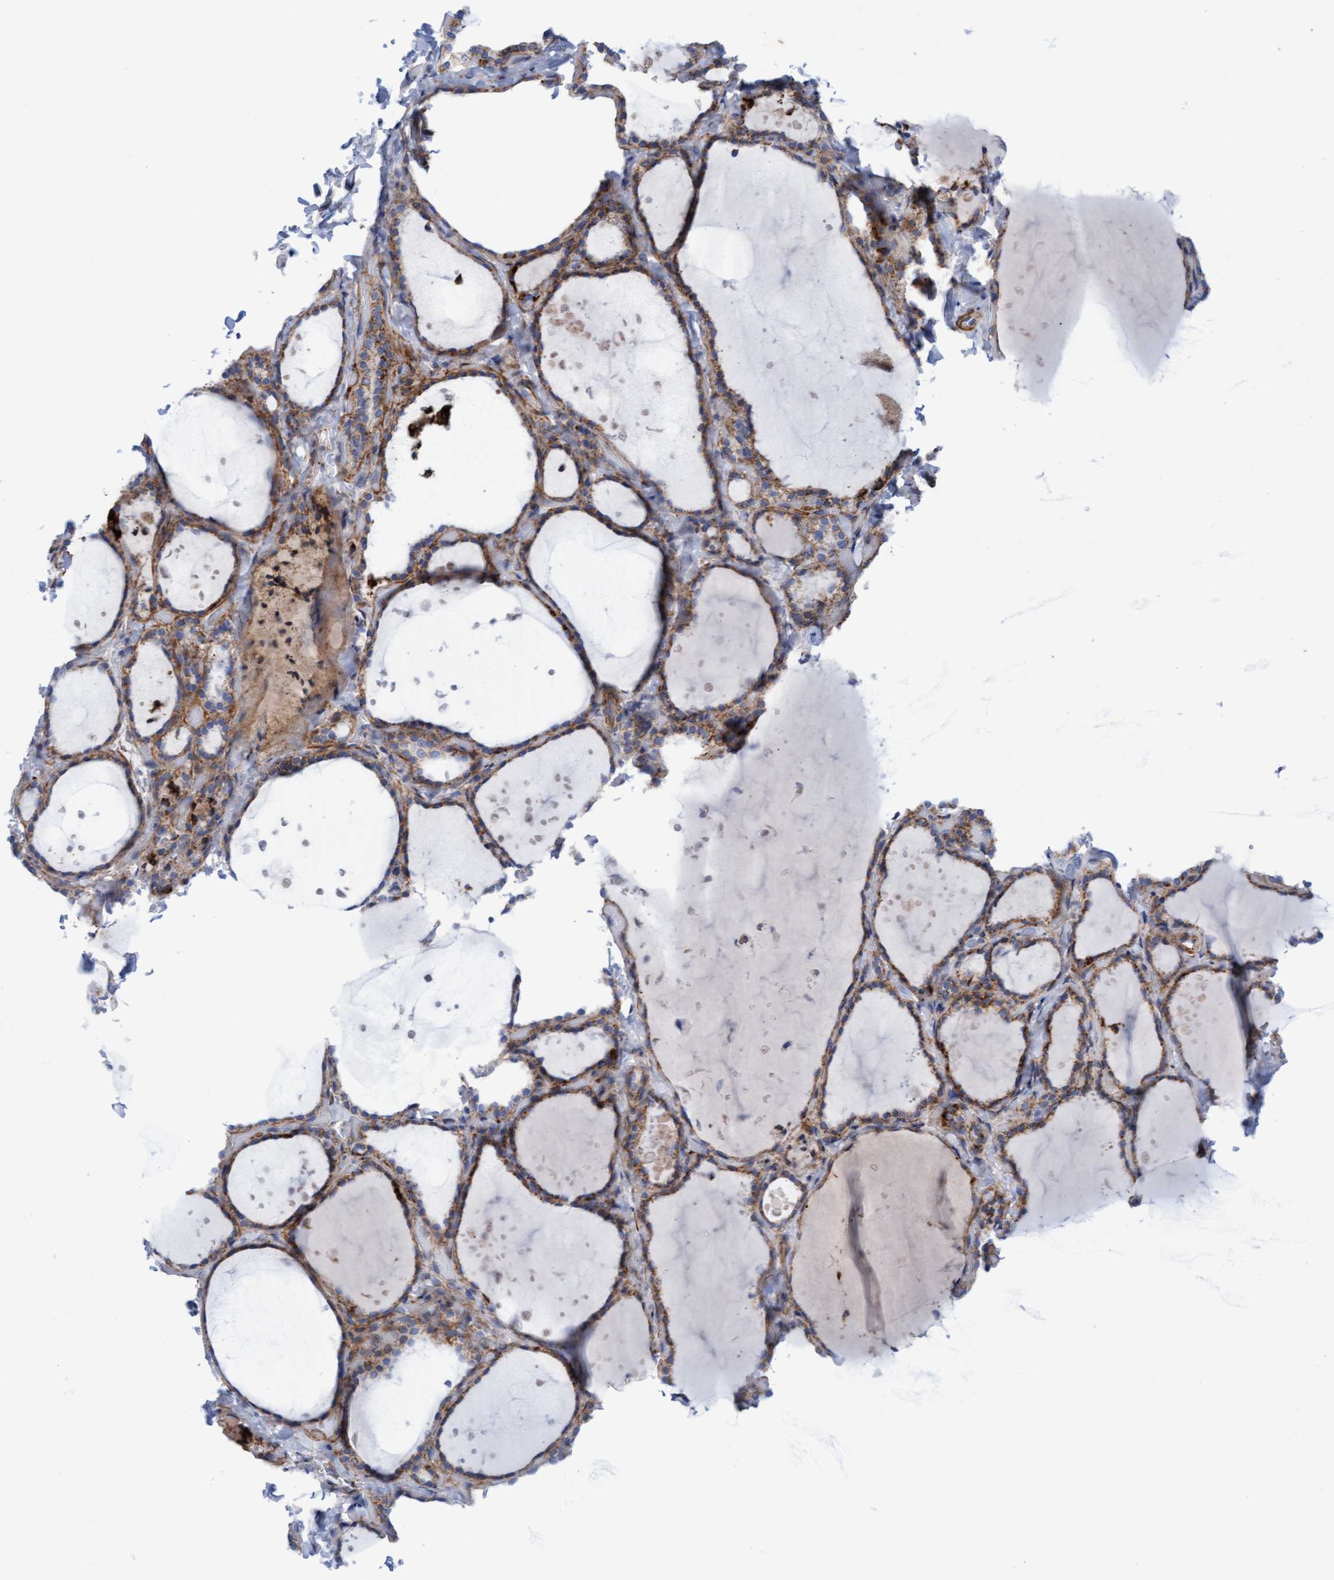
{"staining": {"intensity": "moderate", "quantity": ">75%", "location": "cytoplasmic/membranous"}, "tissue": "thyroid gland", "cell_type": "Glandular cells", "image_type": "normal", "snomed": [{"axis": "morphology", "description": "Normal tissue, NOS"}, {"axis": "topography", "description": "Thyroid gland"}], "caption": "Thyroid gland stained with immunohistochemistry displays moderate cytoplasmic/membranous positivity in about >75% of glandular cells. Using DAB (brown) and hematoxylin (blue) stains, captured at high magnification using brightfield microscopy.", "gene": "GGTA1", "patient": {"sex": "female", "age": 44}}